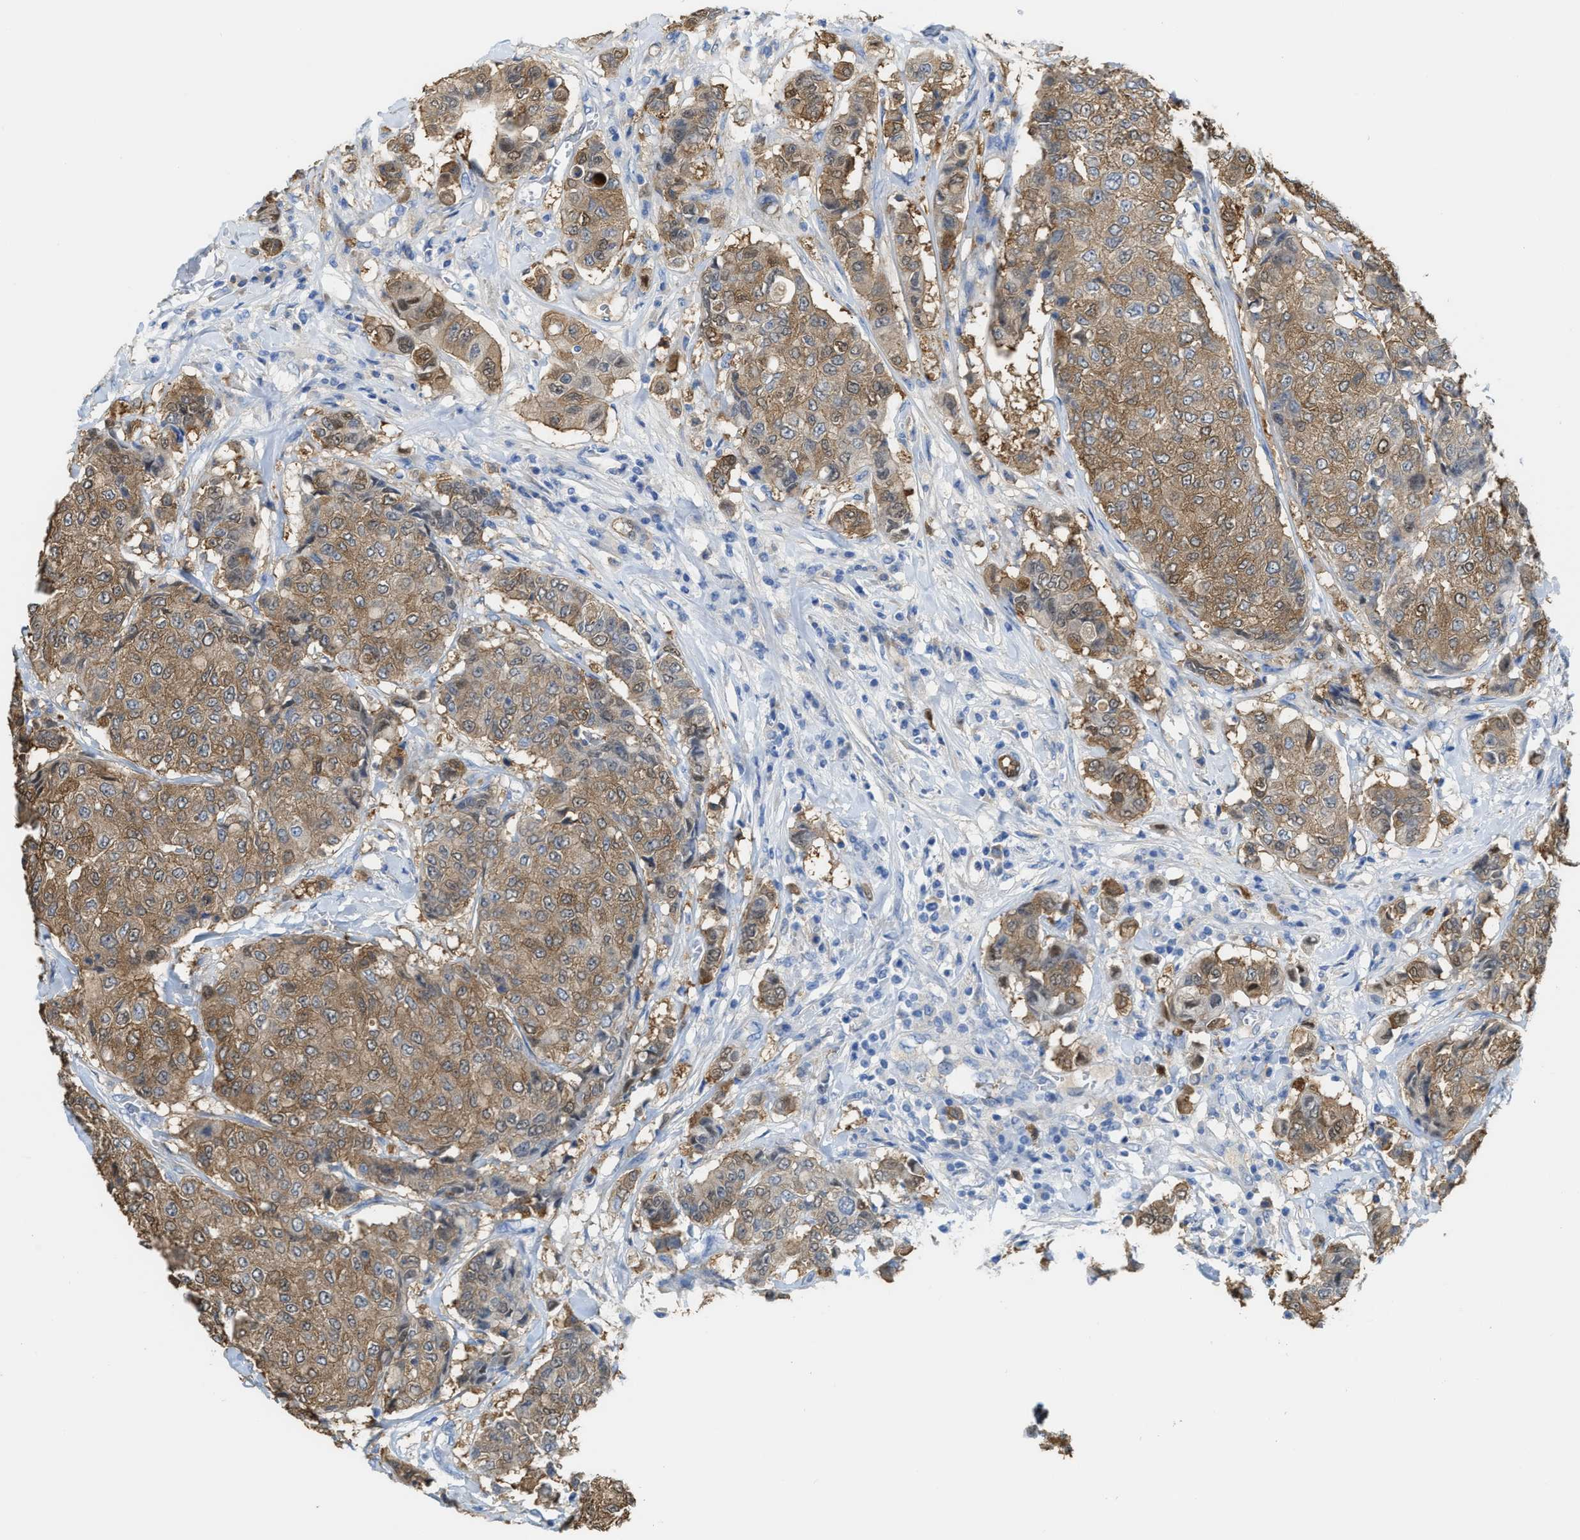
{"staining": {"intensity": "weak", "quantity": ">75%", "location": "cytoplasmic/membranous,nuclear"}, "tissue": "breast cancer", "cell_type": "Tumor cells", "image_type": "cancer", "snomed": [{"axis": "morphology", "description": "Duct carcinoma"}, {"axis": "topography", "description": "Breast"}], "caption": "Intraductal carcinoma (breast) stained for a protein (brown) exhibits weak cytoplasmic/membranous and nuclear positive positivity in approximately >75% of tumor cells.", "gene": "ASS1", "patient": {"sex": "female", "age": 27}}